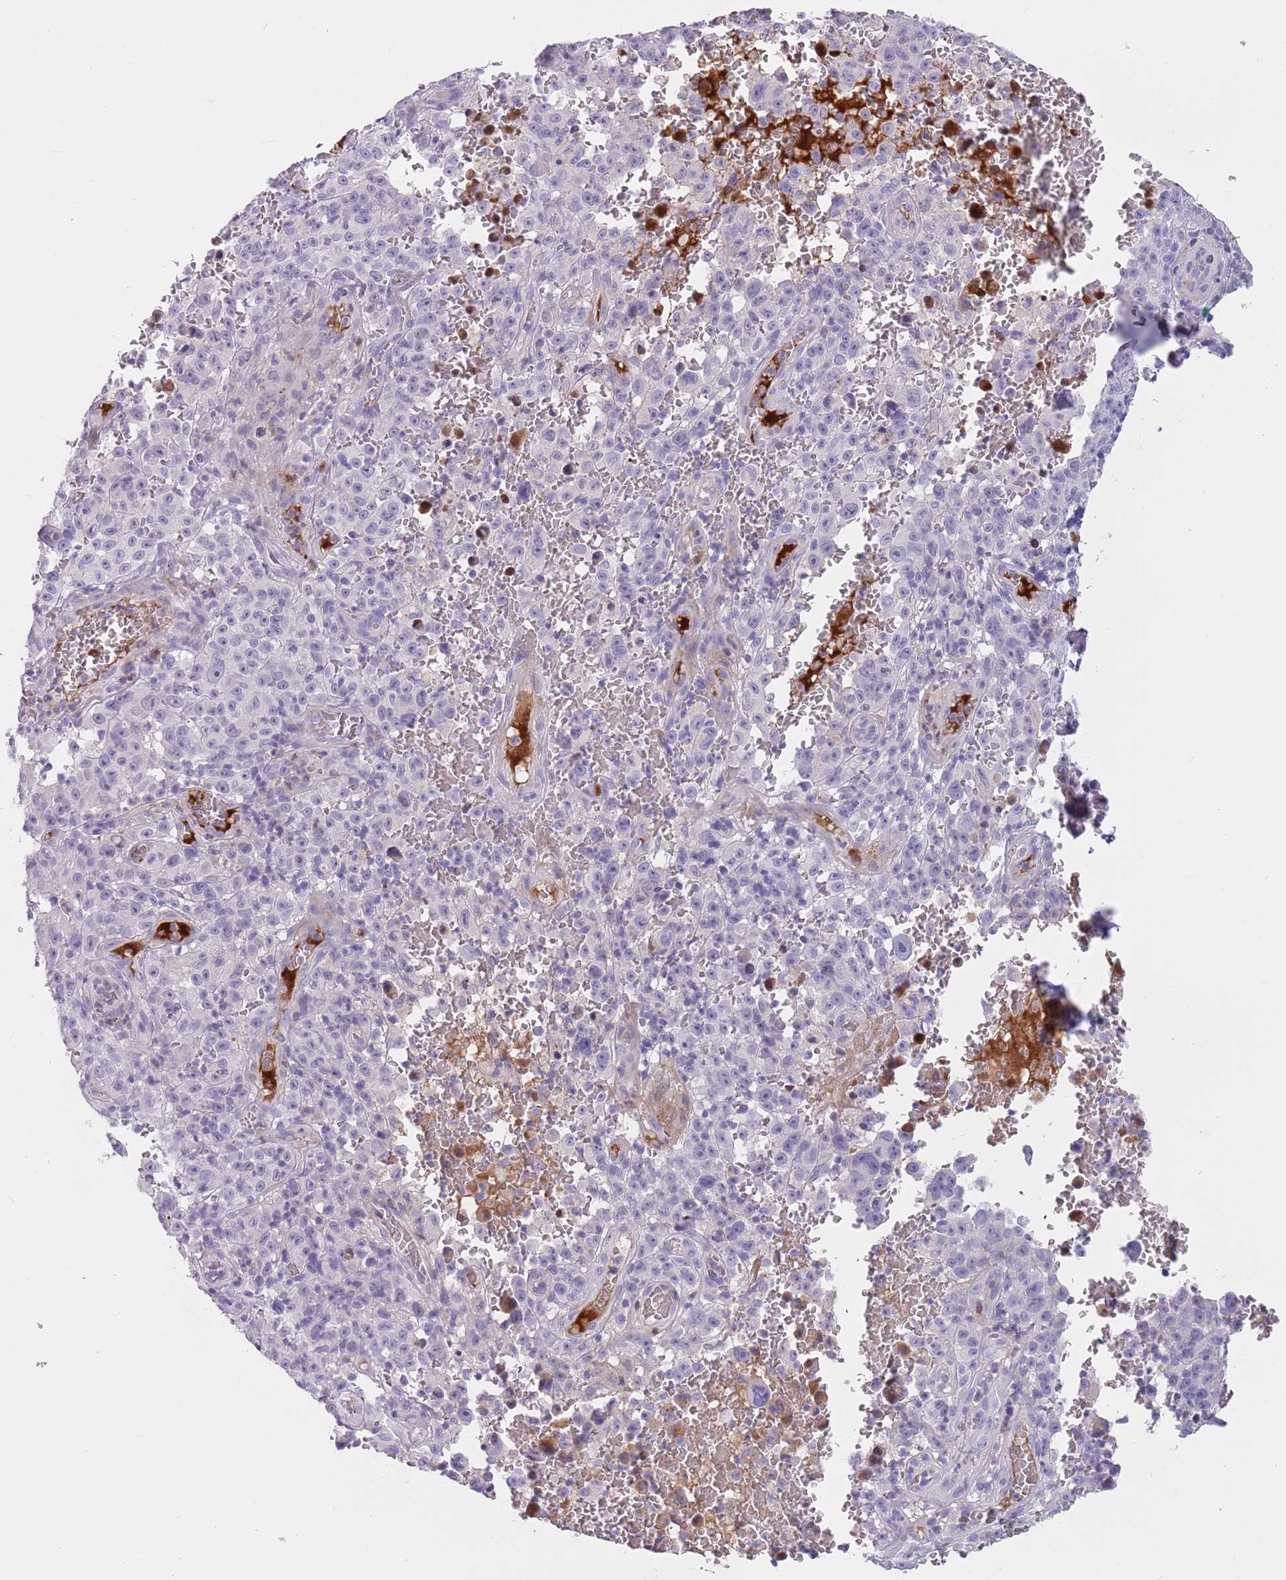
{"staining": {"intensity": "negative", "quantity": "none", "location": "none"}, "tissue": "melanoma", "cell_type": "Tumor cells", "image_type": "cancer", "snomed": [{"axis": "morphology", "description": "Malignant melanoma, NOS"}, {"axis": "topography", "description": "Skin"}], "caption": "Immunohistochemical staining of human malignant melanoma shows no significant staining in tumor cells.", "gene": "LEPROTL1", "patient": {"sex": "female", "age": 82}}